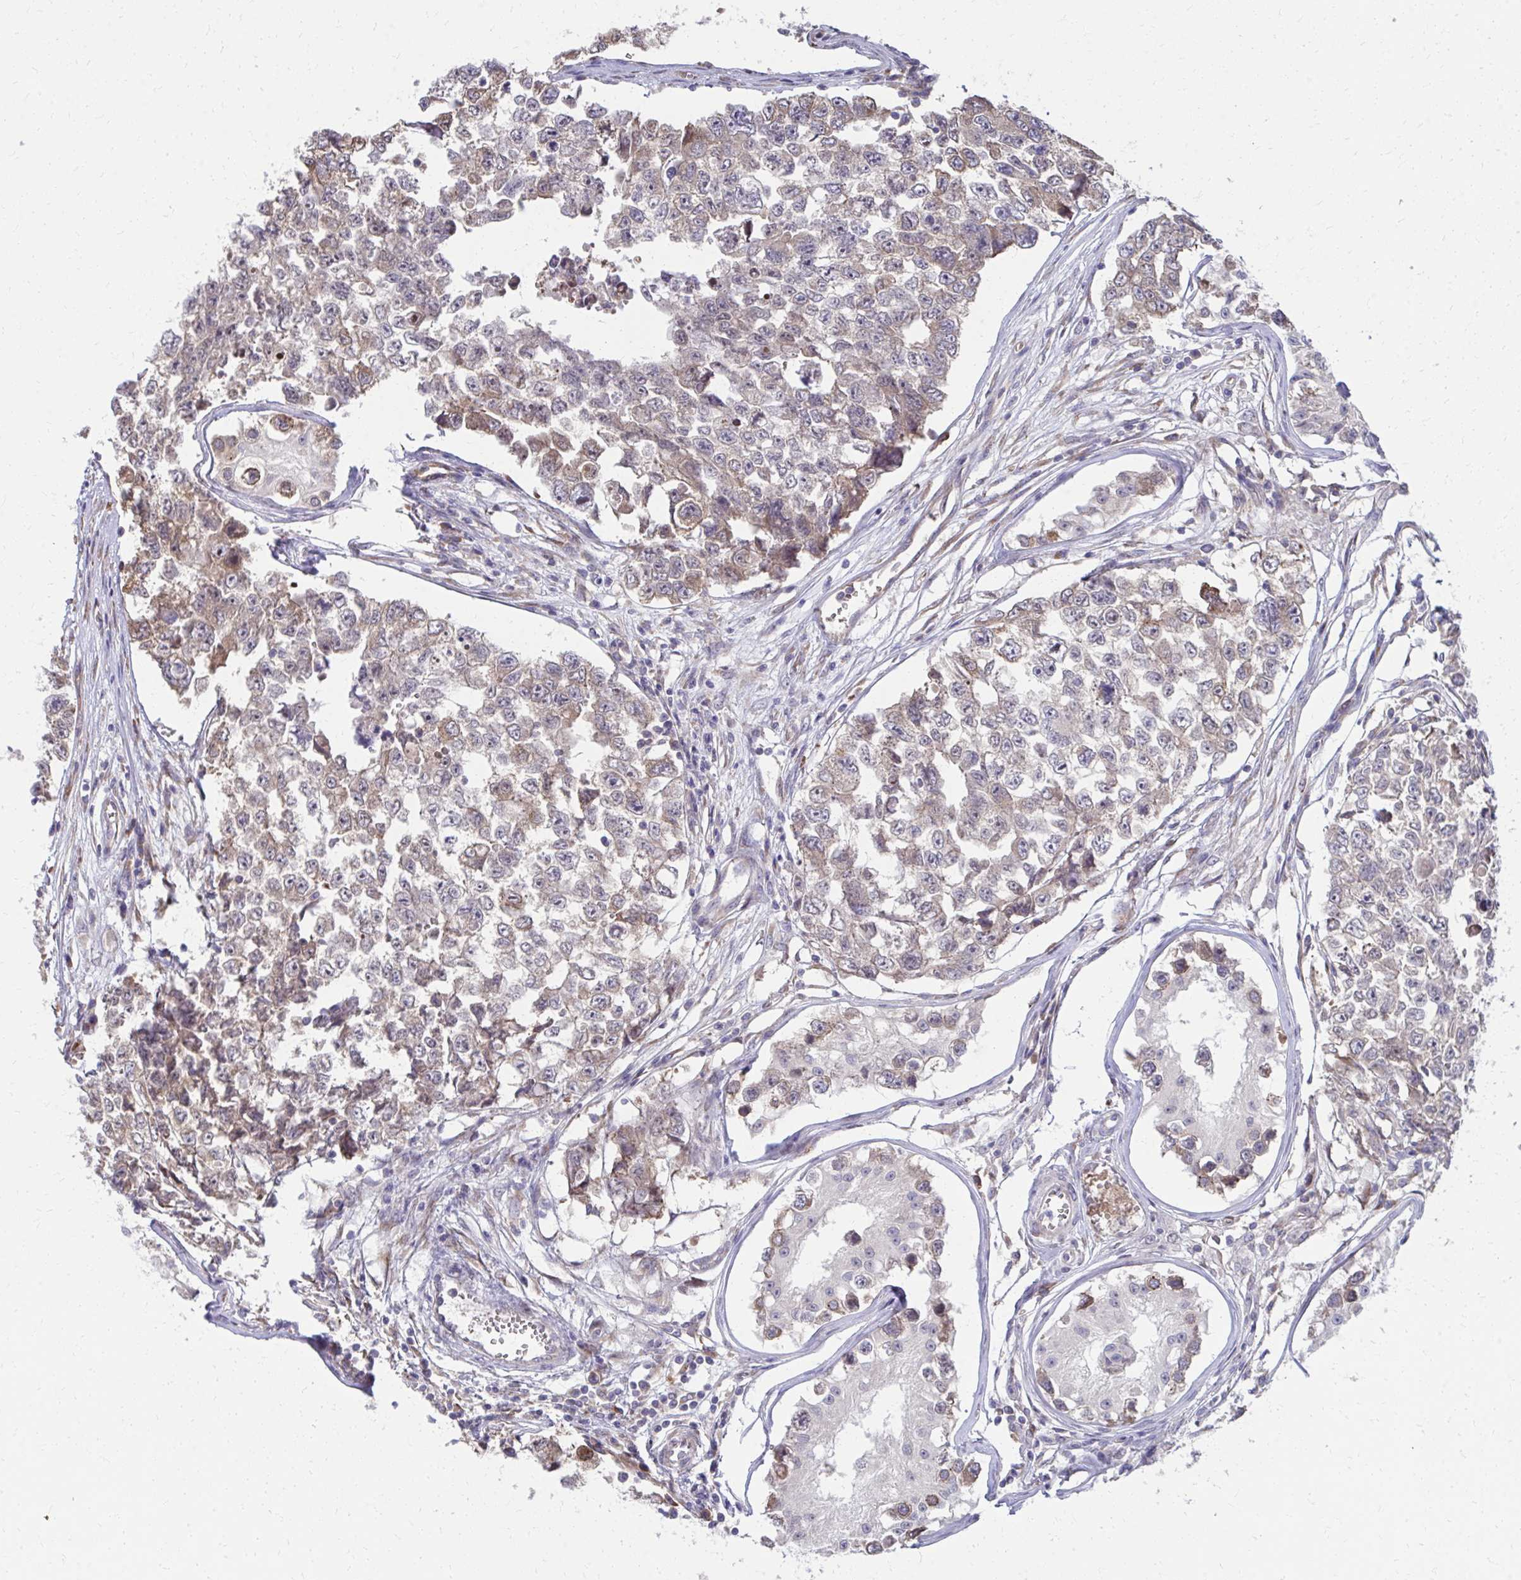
{"staining": {"intensity": "weak", "quantity": ">75%", "location": "cytoplasmic/membranous"}, "tissue": "testis cancer", "cell_type": "Tumor cells", "image_type": "cancer", "snomed": [{"axis": "morphology", "description": "Carcinoma, Embryonal, NOS"}, {"axis": "topography", "description": "Testis"}], "caption": "Testis cancer (embryonal carcinoma) stained with a protein marker shows weak staining in tumor cells.", "gene": "ZNF778", "patient": {"sex": "male", "age": 18}}